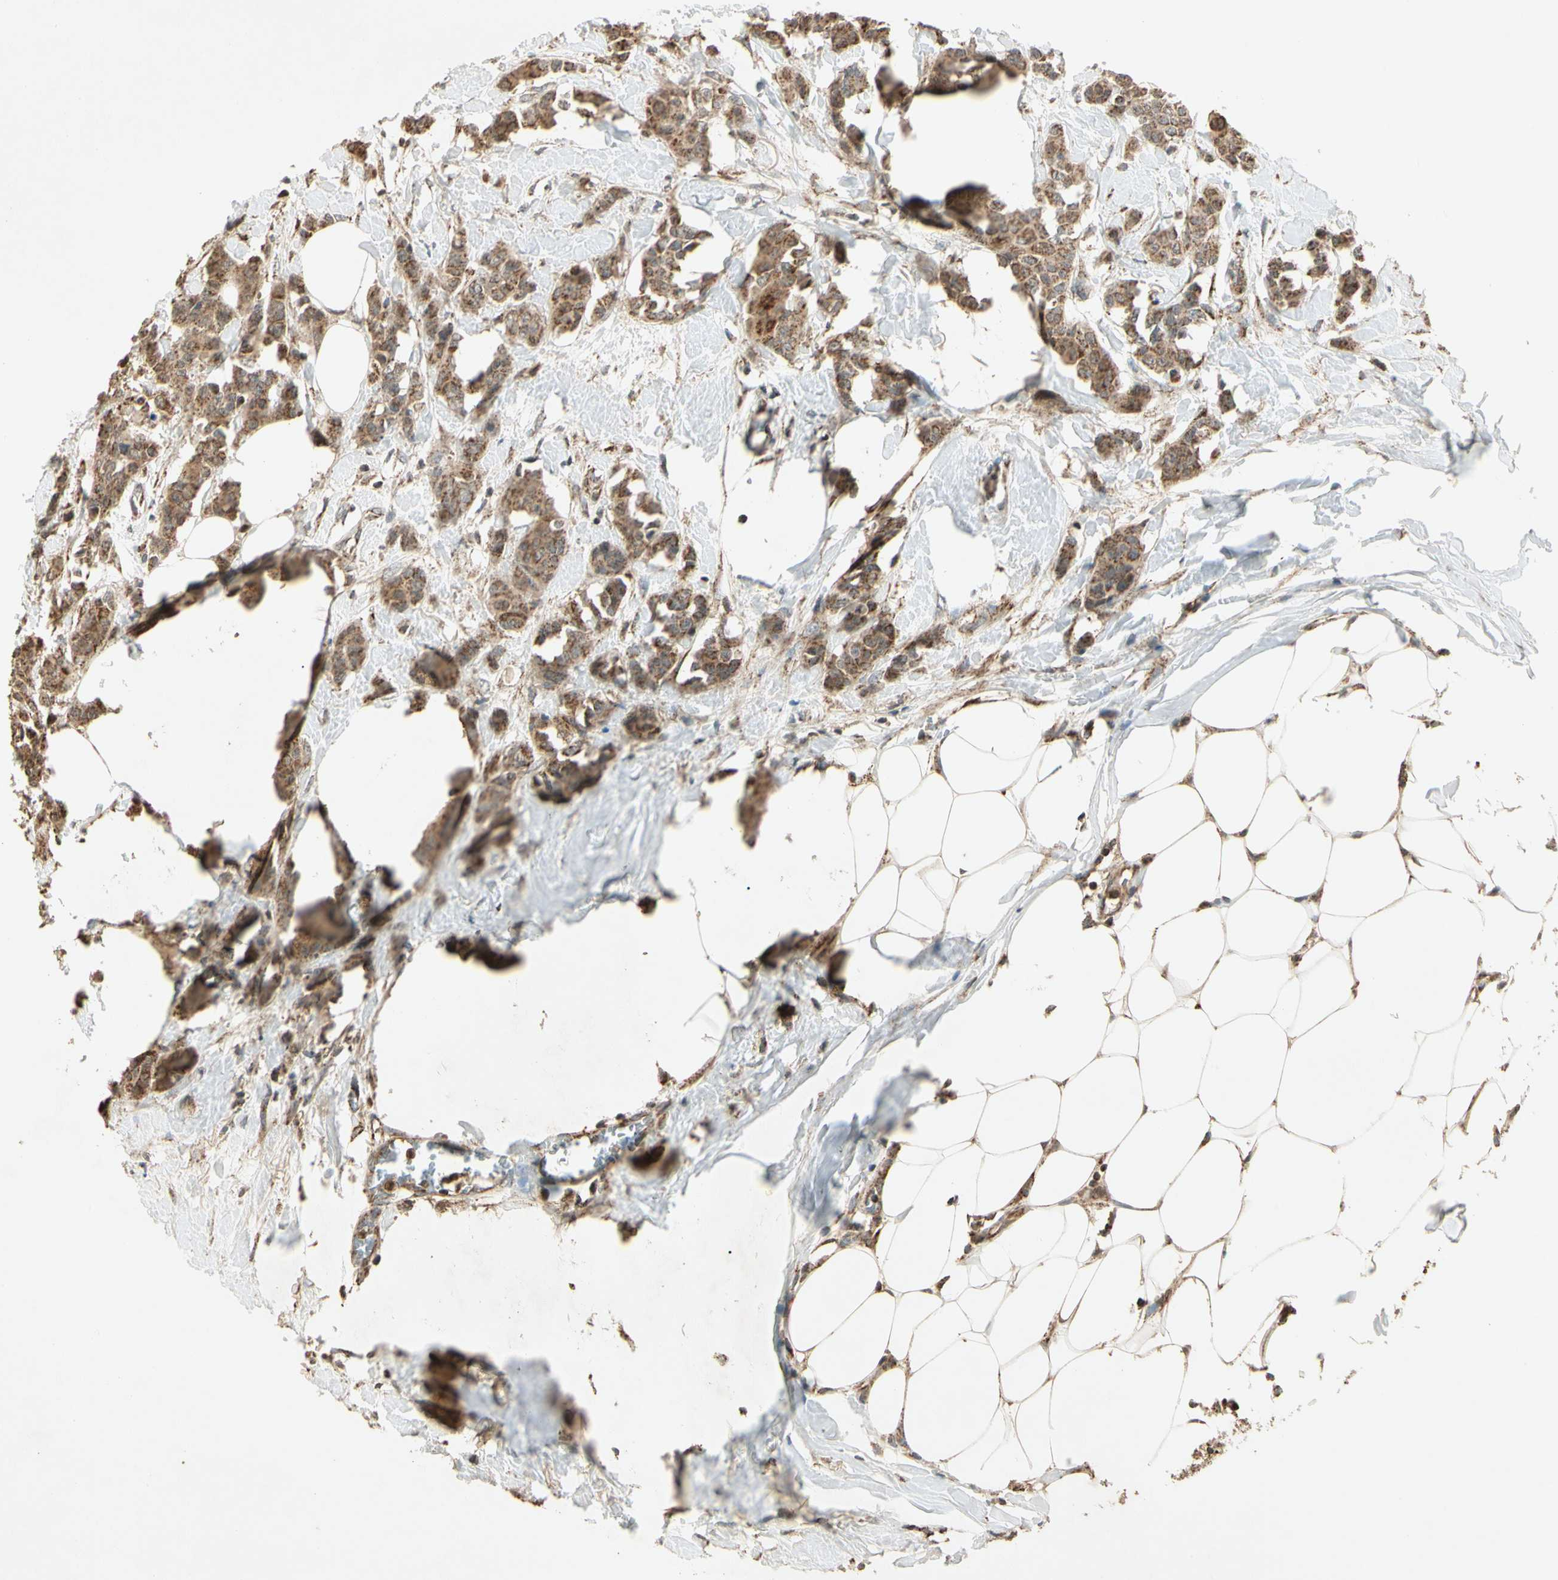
{"staining": {"intensity": "moderate", "quantity": ">75%", "location": "cytoplasmic/membranous"}, "tissue": "breast cancer", "cell_type": "Tumor cells", "image_type": "cancer", "snomed": [{"axis": "morphology", "description": "Normal tissue, NOS"}, {"axis": "morphology", "description": "Duct carcinoma"}, {"axis": "topography", "description": "Breast"}], "caption": "The immunohistochemical stain highlights moderate cytoplasmic/membranous staining in tumor cells of breast cancer tissue. The staining is performed using DAB brown chromogen to label protein expression. The nuclei are counter-stained blue using hematoxylin.", "gene": "PRDX5", "patient": {"sex": "female", "age": 40}}